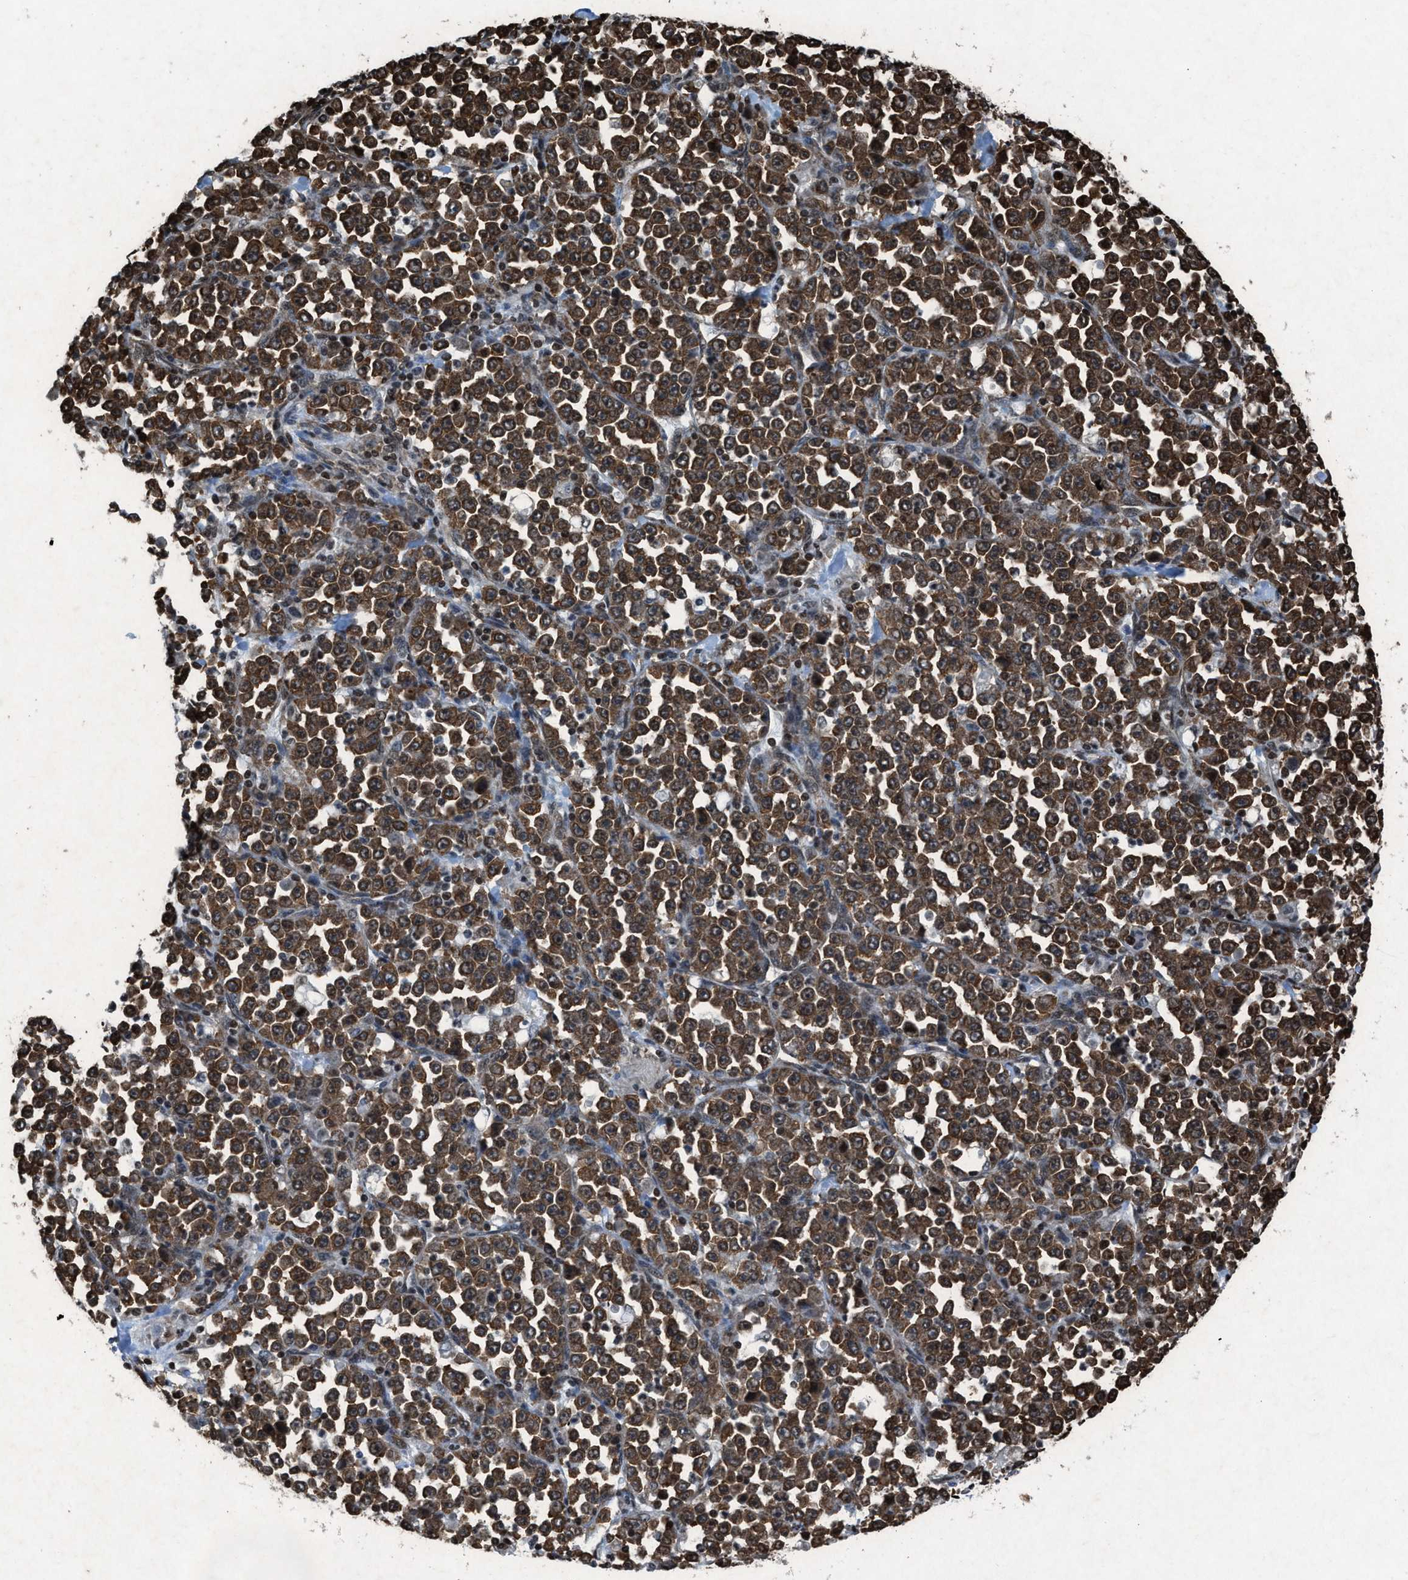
{"staining": {"intensity": "moderate", "quantity": ">75%", "location": "cytoplasmic/membranous,nuclear"}, "tissue": "stomach cancer", "cell_type": "Tumor cells", "image_type": "cancer", "snomed": [{"axis": "morphology", "description": "Normal tissue, NOS"}, {"axis": "morphology", "description": "Adenocarcinoma, NOS"}, {"axis": "topography", "description": "Stomach, upper"}, {"axis": "topography", "description": "Stomach"}], "caption": "Immunohistochemistry of stomach cancer (adenocarcinoma) displays medium levels of moderate cytoplasmic/membranous and nuclear expression in approximately >75% of tumor cells. (IHC, brightfield microscopy, high magnification).", "gene": "NXF1", "patient": {"sex": "male", "age": 59}}